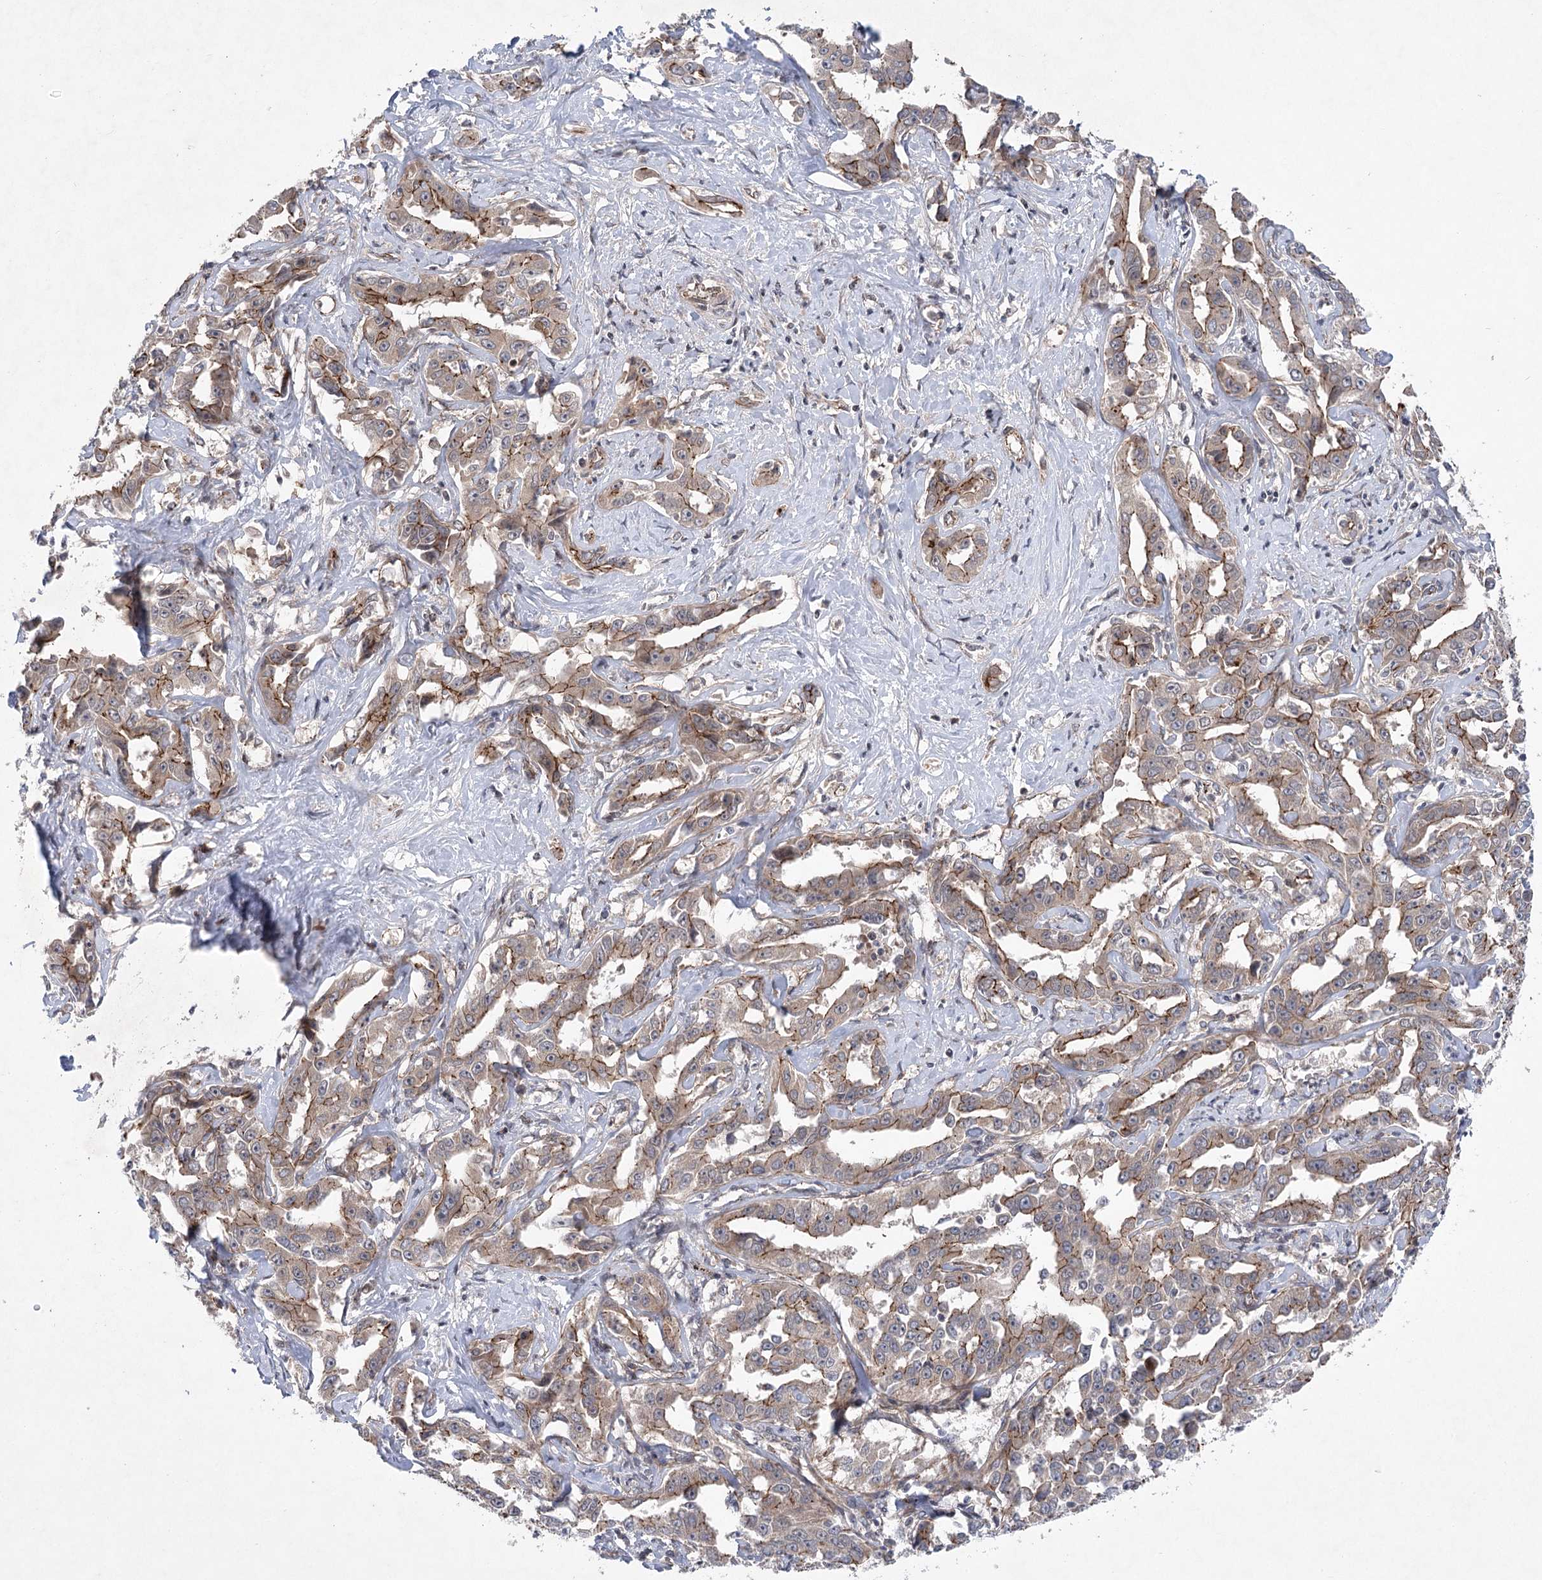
{"staining": {"intensity": "moderate", "quantity": "25%-75%", "location": "cytoplasmic/membranous"}, "tissue": "liver cancer", "cell_type": "Tumor cells", "image_type": "cancer", "snomed": [{"axis": "morphology", "description": "Cholangiocarcinoma"}, {"axis": "topography", "description": "Liver"}], "caption": "A micrograph of human cholangiocarcinoma (liver) stained for a protein shows moderate cytoplasmic/membranous brown staining in tumor cells.", "gene": "METTL24", "patient": {"sex": "male", "age": 59}}